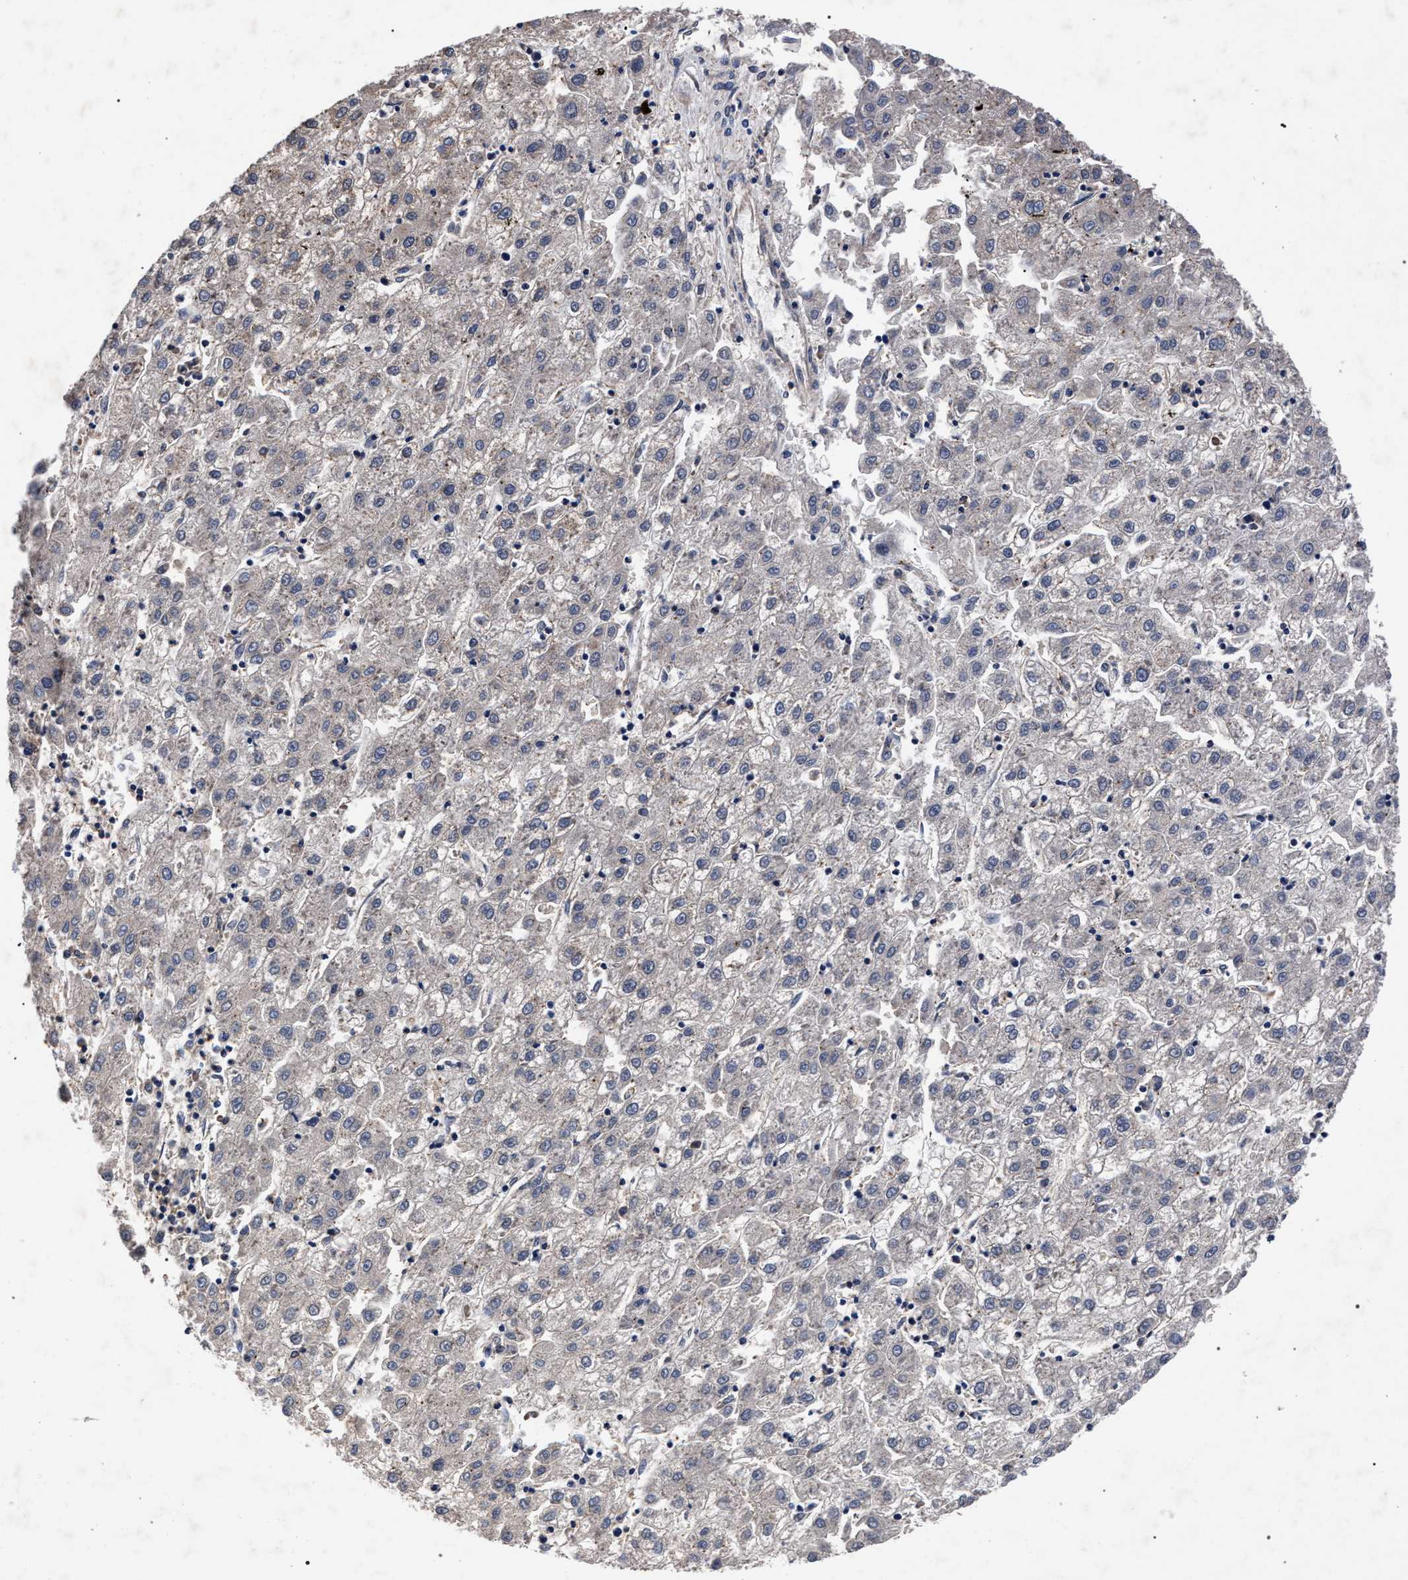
{"staining": {"intensity": "negative", "quantity": "none", "location": "none"}, "tissue": "liver cancer", "cell_type": "Tumor cells", "image_type": "cancer", "snomed": [{"axis": "morphology", "description": "Carcinoma, Hepatocellular, NOS"}, {"axis": "topography", "description": "Liver"}], "caption": "This is an immunohistochemistry (IHC) histopathology image of liver cancer. There is no positivity in tumor cells.", "gene": "CFAP95", "patient": {"sex": "male", "age": 72}}